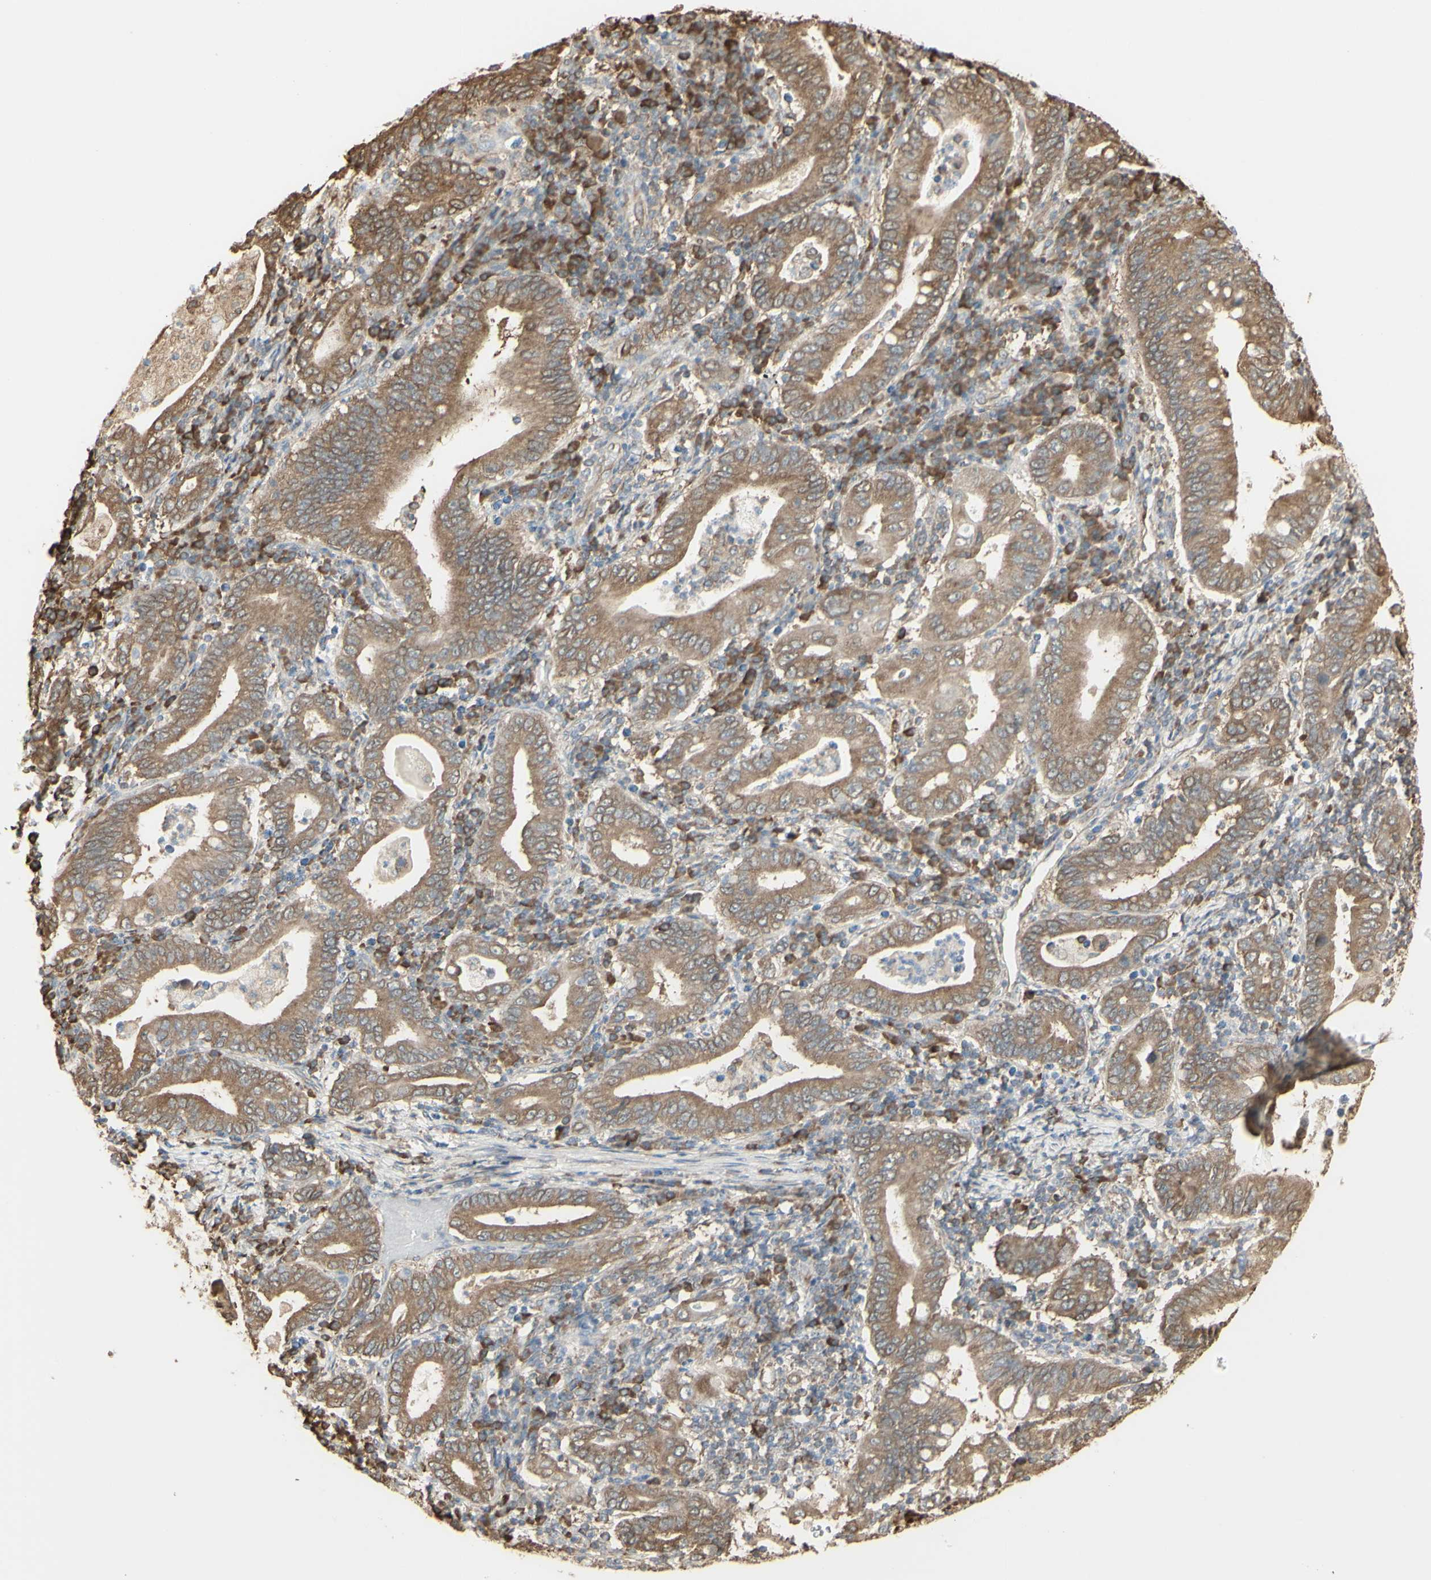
{"staining": {"intensity": "moderate", "quantity": ">75%", "location": "cytoplasmic/membranous"}, "tissue": "stomach cancer", "cell_type": "Tumor cells", "image_type": "cancer", "snomed": [{"axis": "morphology", "description": "Normal tissue, NOS"}, {"axis": "morphology", "description": "Adenocarcinoma, NOS"}, {"axis": "topography", "description": "Esophagus"}, {"axis": "topography", "description": "Stomach, upper"}, {"axis": "topography", "description": "Peripheral nerve tissue"}], "caption": "Immunohistochemical staining of human stomach cancer demonstrates medium levels of moderate cytoplasmic/membranous staining in approximately >75% of tumor cells.", "gene": "EEF1B2", "patient": {"sex": "male", "age": 62}}